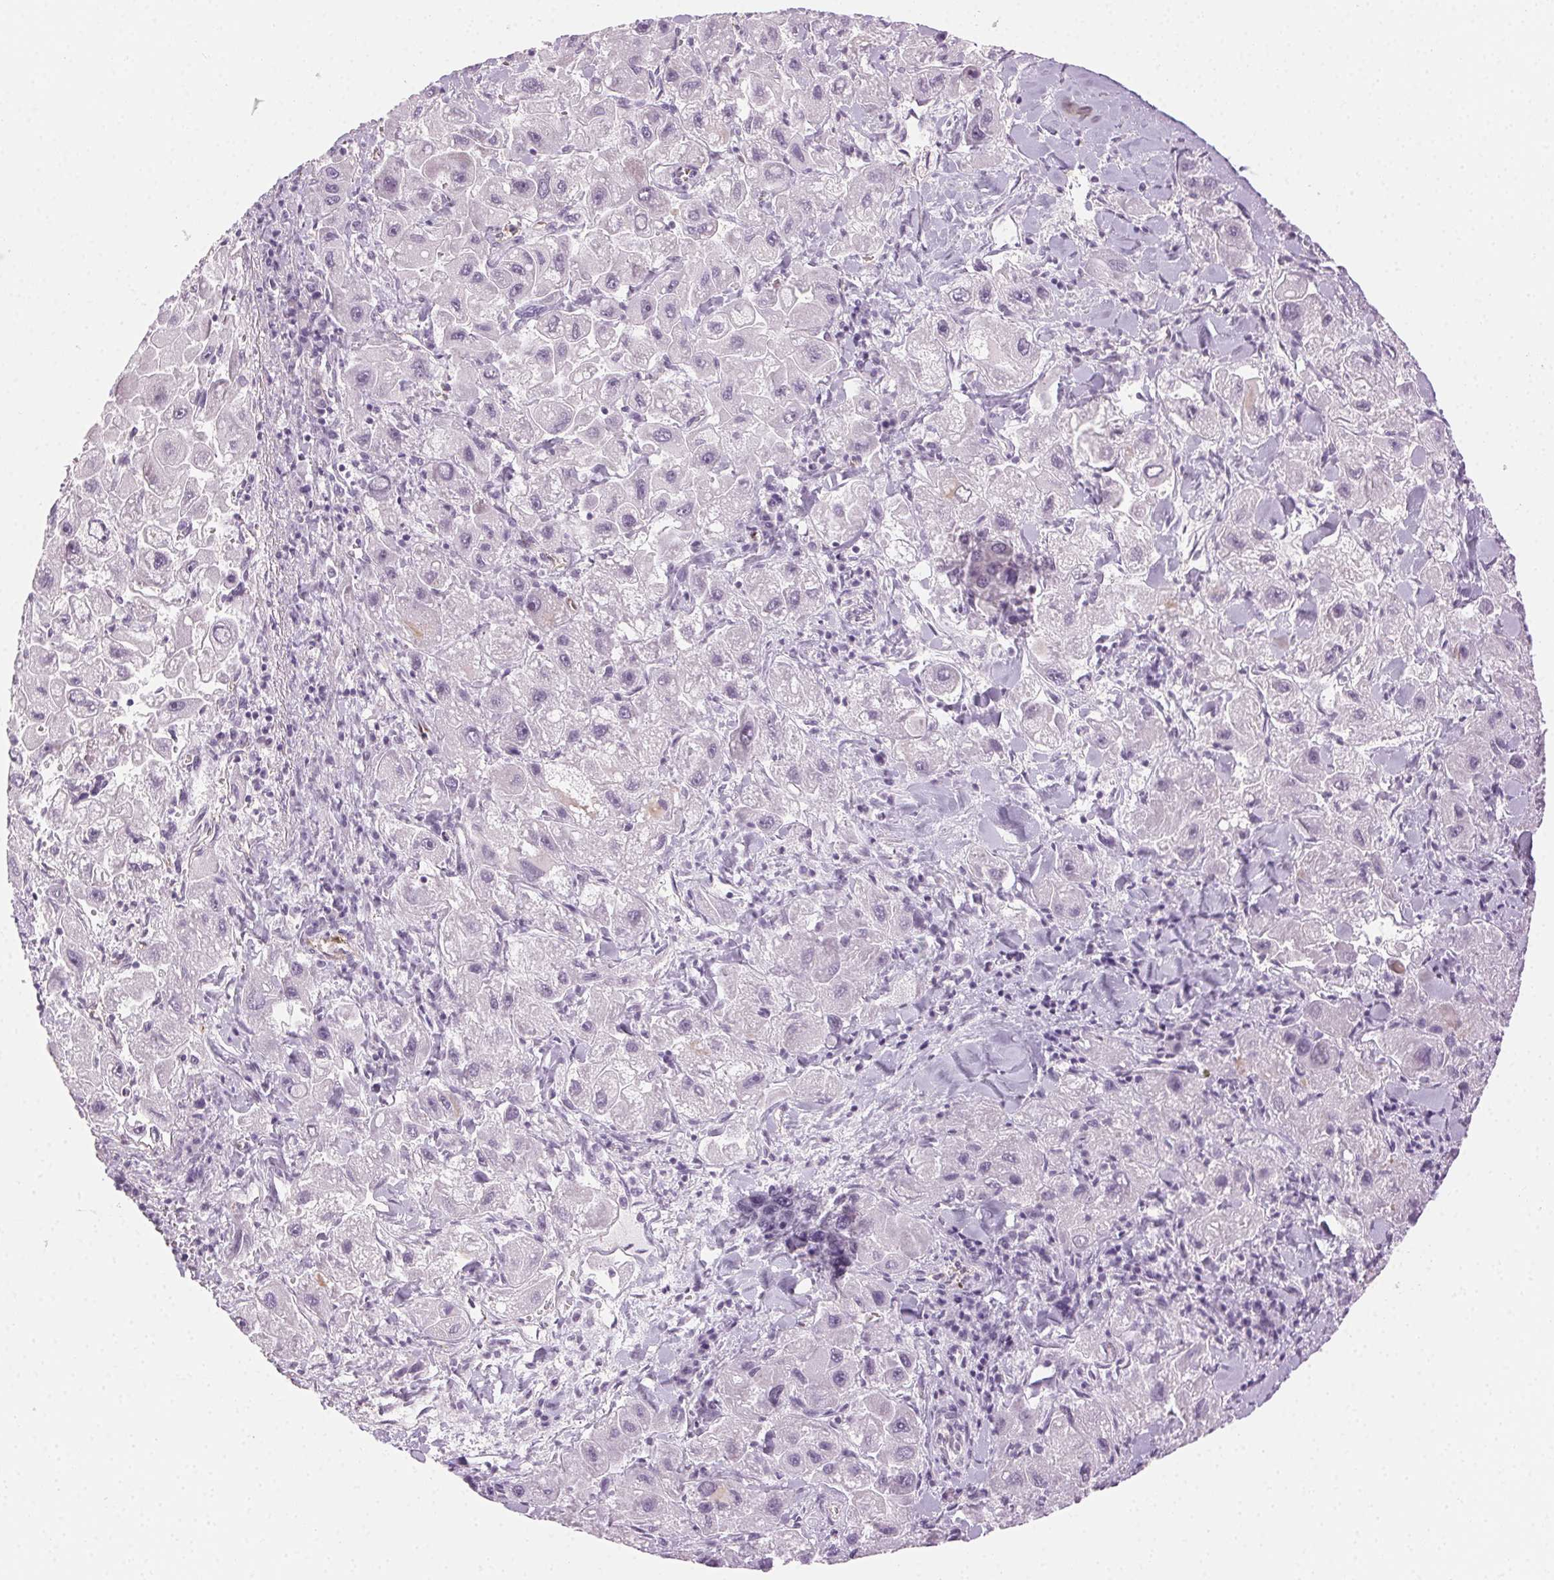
{"staining": {"intensity": "negative", "quantity": "none", "location": "none"}, "tissue": "liver cancer", "cell_type": "Tumor cells", "image_type": "cancer", "snomed": [{"axis": "morphology", "description": "Carcinoma, Hepatocellular, NOS"}, {"axis": "topography", "description": "Liver"}], "caption": "Liver cancer stained for a protein using immunohistochemistry shows no positivity tumor cells.", "gene": "AIF1L", "patient": {"sex": "male", "age": 24}}